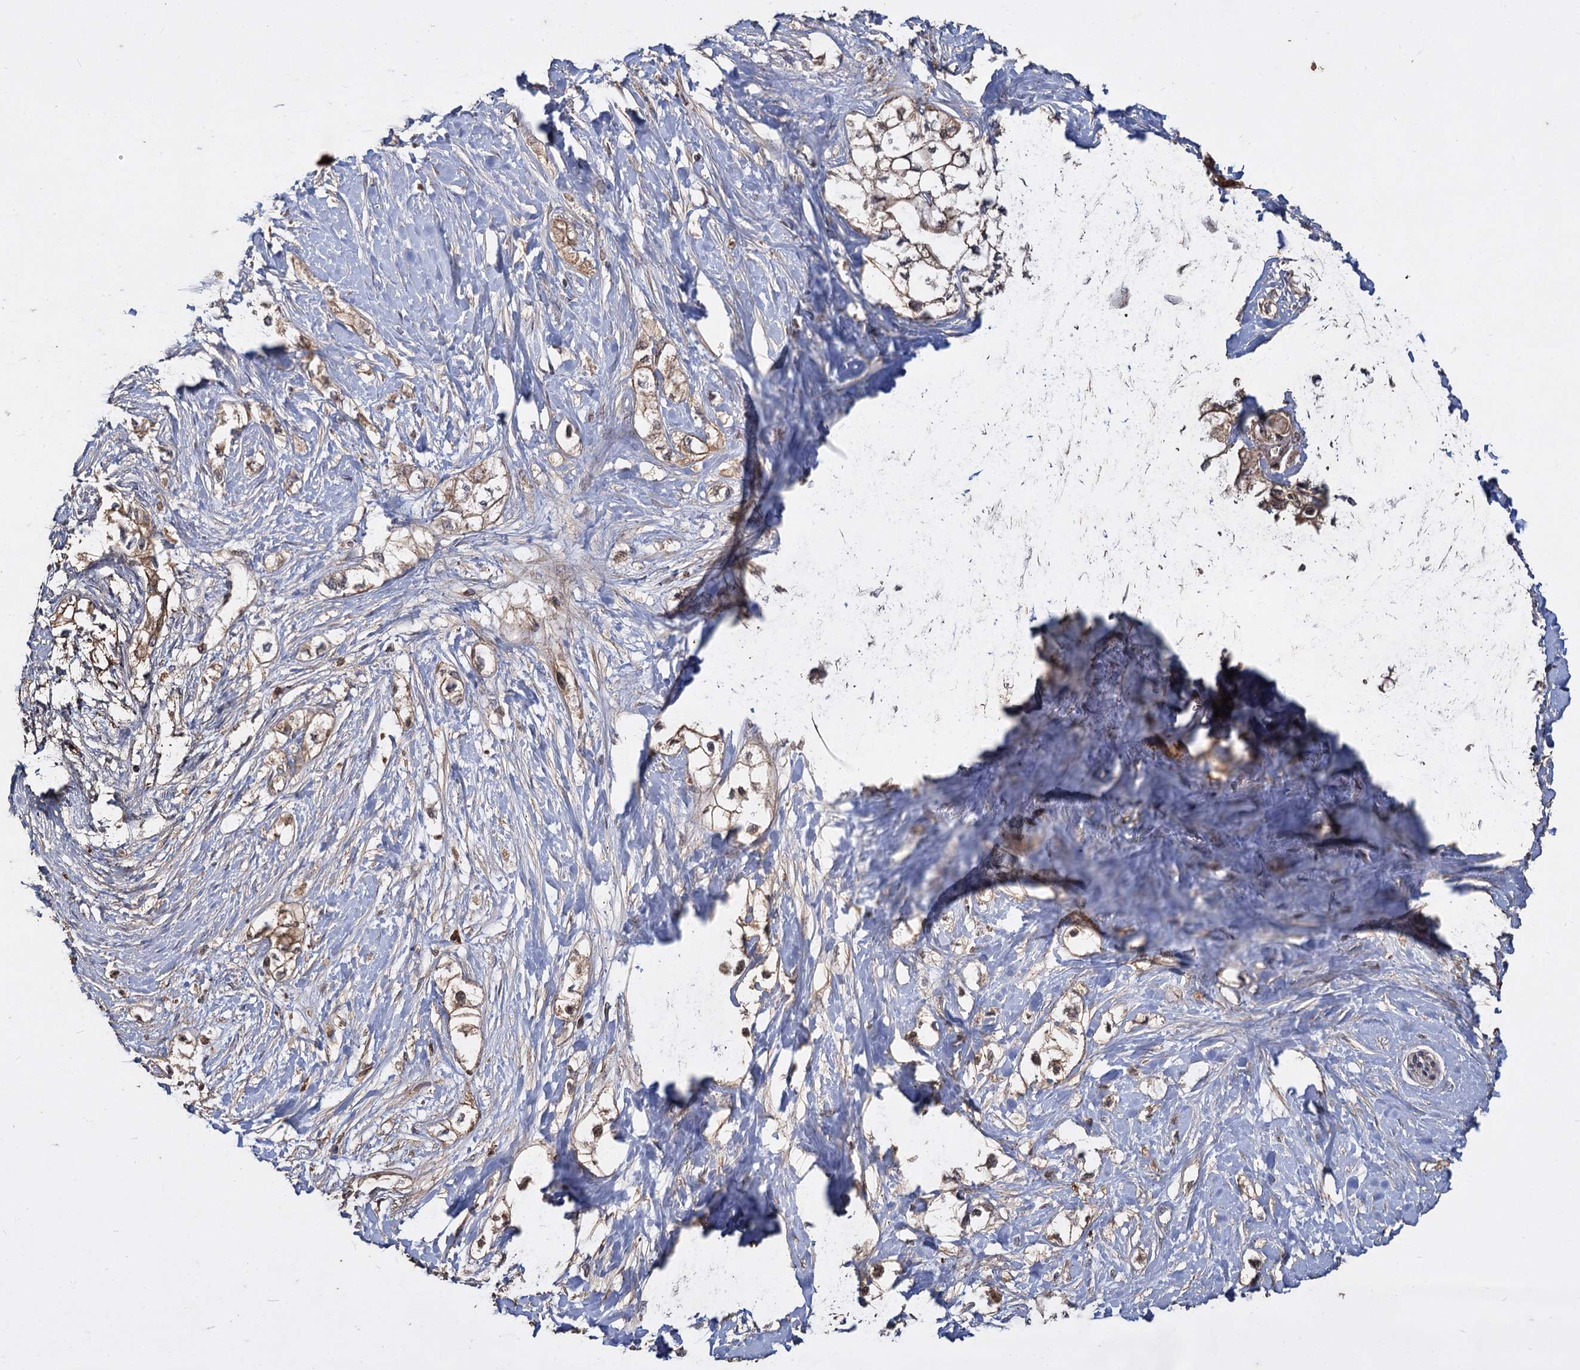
{"staining": {"intensity": "moderate", "quantity": ">75%", "location": "cytoplasmic/membranous"}, "tissue": "pancreatic cancer", "cell_type": "Tumor cells", "image_type": "cancer", "snomed": [{"axis": "morphology", "description": "Adenocarcinoma, NOS"}, {"axis": "topography", "description": "Pancreas"}], "caption": "Moderate cytoplasmic/membranous protein staining is appreciated in about >75% of tumor cells in pancreatic cancer (adenocarcinoma). (Stains: DAB (3,3'-diaminobenzidine) in brown, nuclei in blue, Microscopy: brightfield microscopy at high magnification).", "gene": "GCLC", "patient": {"sex": "male", "age": 70}}